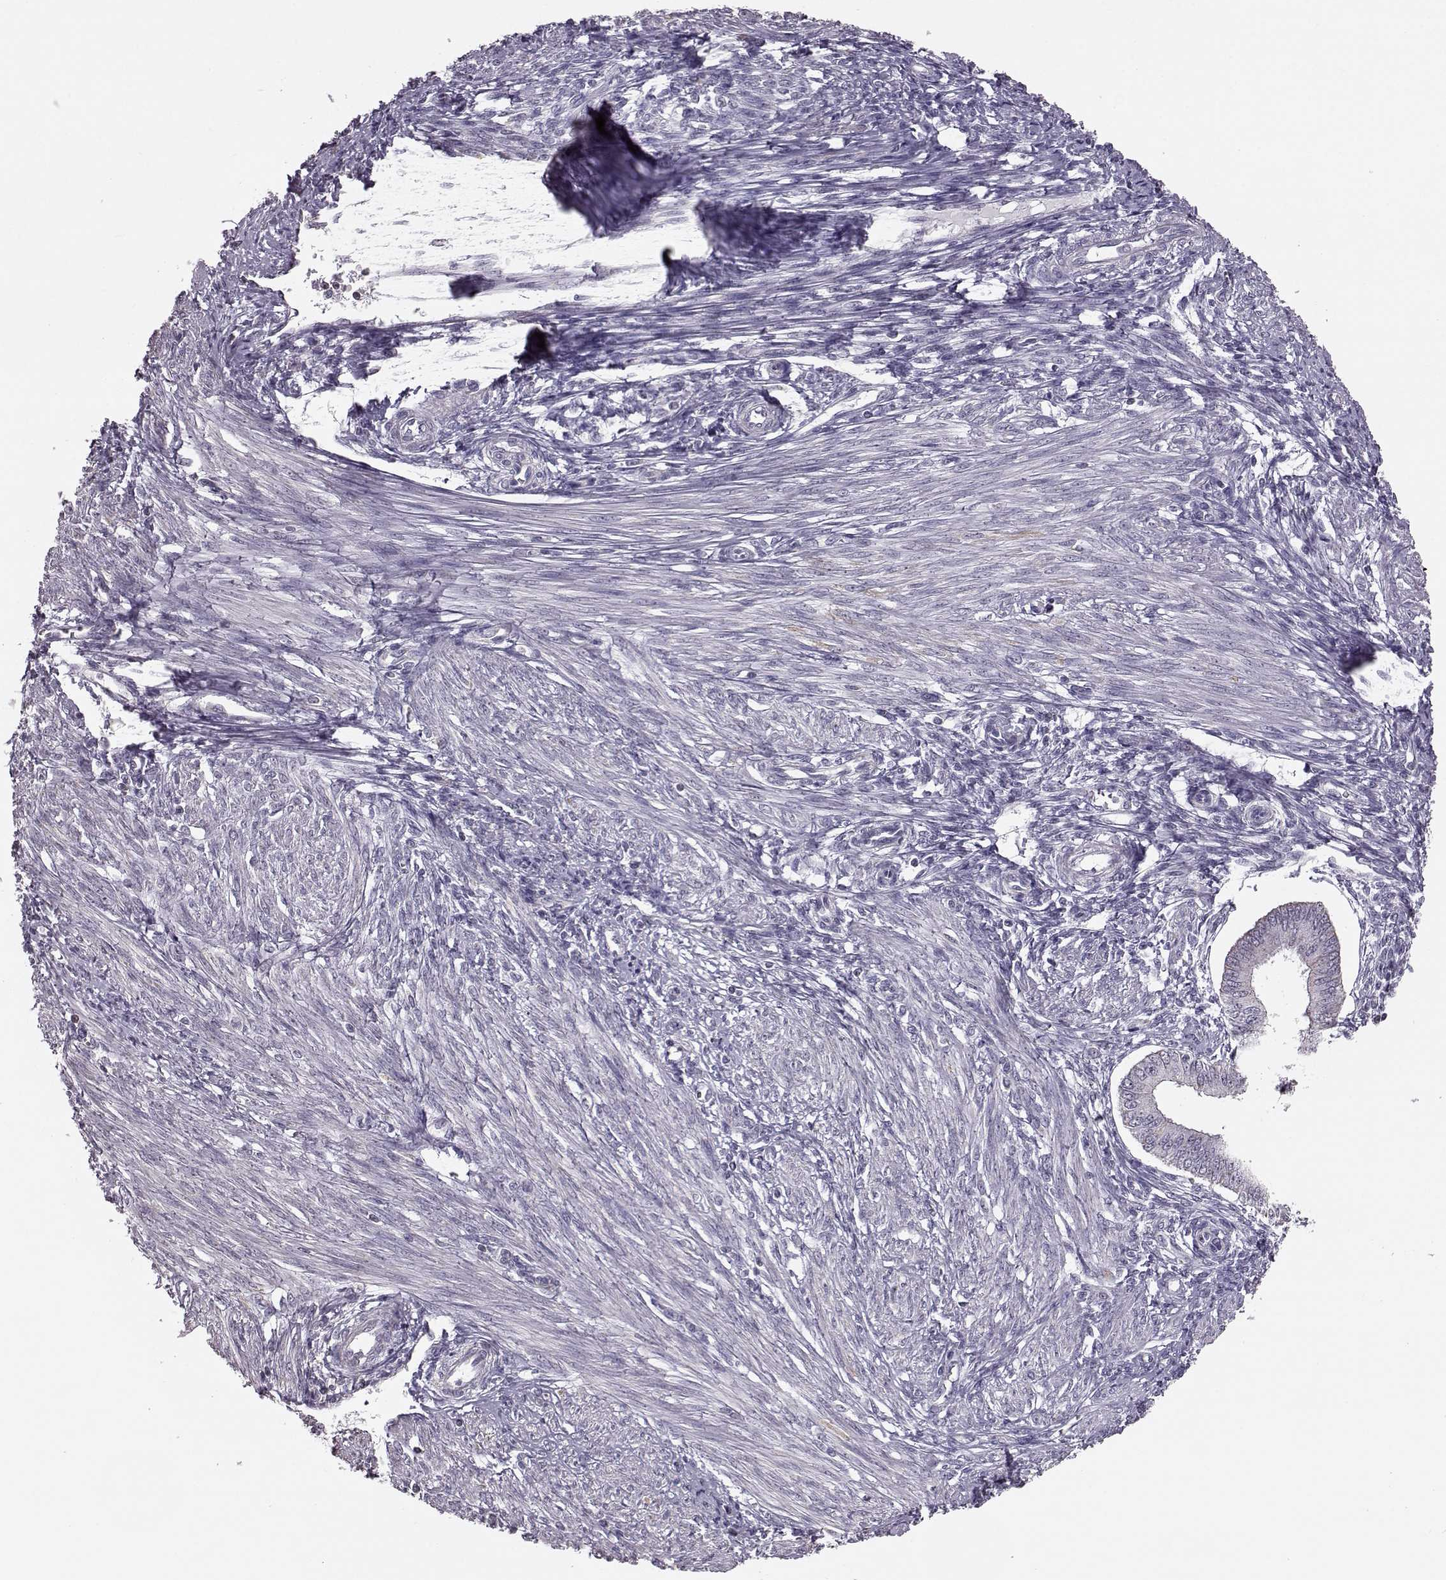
{"staining": {"intensity": "negative", "quantity": "none", "location": "none"}, "tissue": "endometrium", "cell_type": "Cells in endometrial stroma", "image_type": "normal", "snomed": [{"axis": "morphology", "description": "Normal tissue, NOS"}, {"axis": "topography", "description": "Endometrium"}], "caption": "Micrograph shows no significant protein staining in cells in endometrial stroma of normal endometrium. (DAB (3,3'-diaminobenzidine) immunohistochemistry visualized using brightfield microscopy, high magnification).", "gene": "ALDH3A1", "patient": {"sex": "female", "age": 42}}